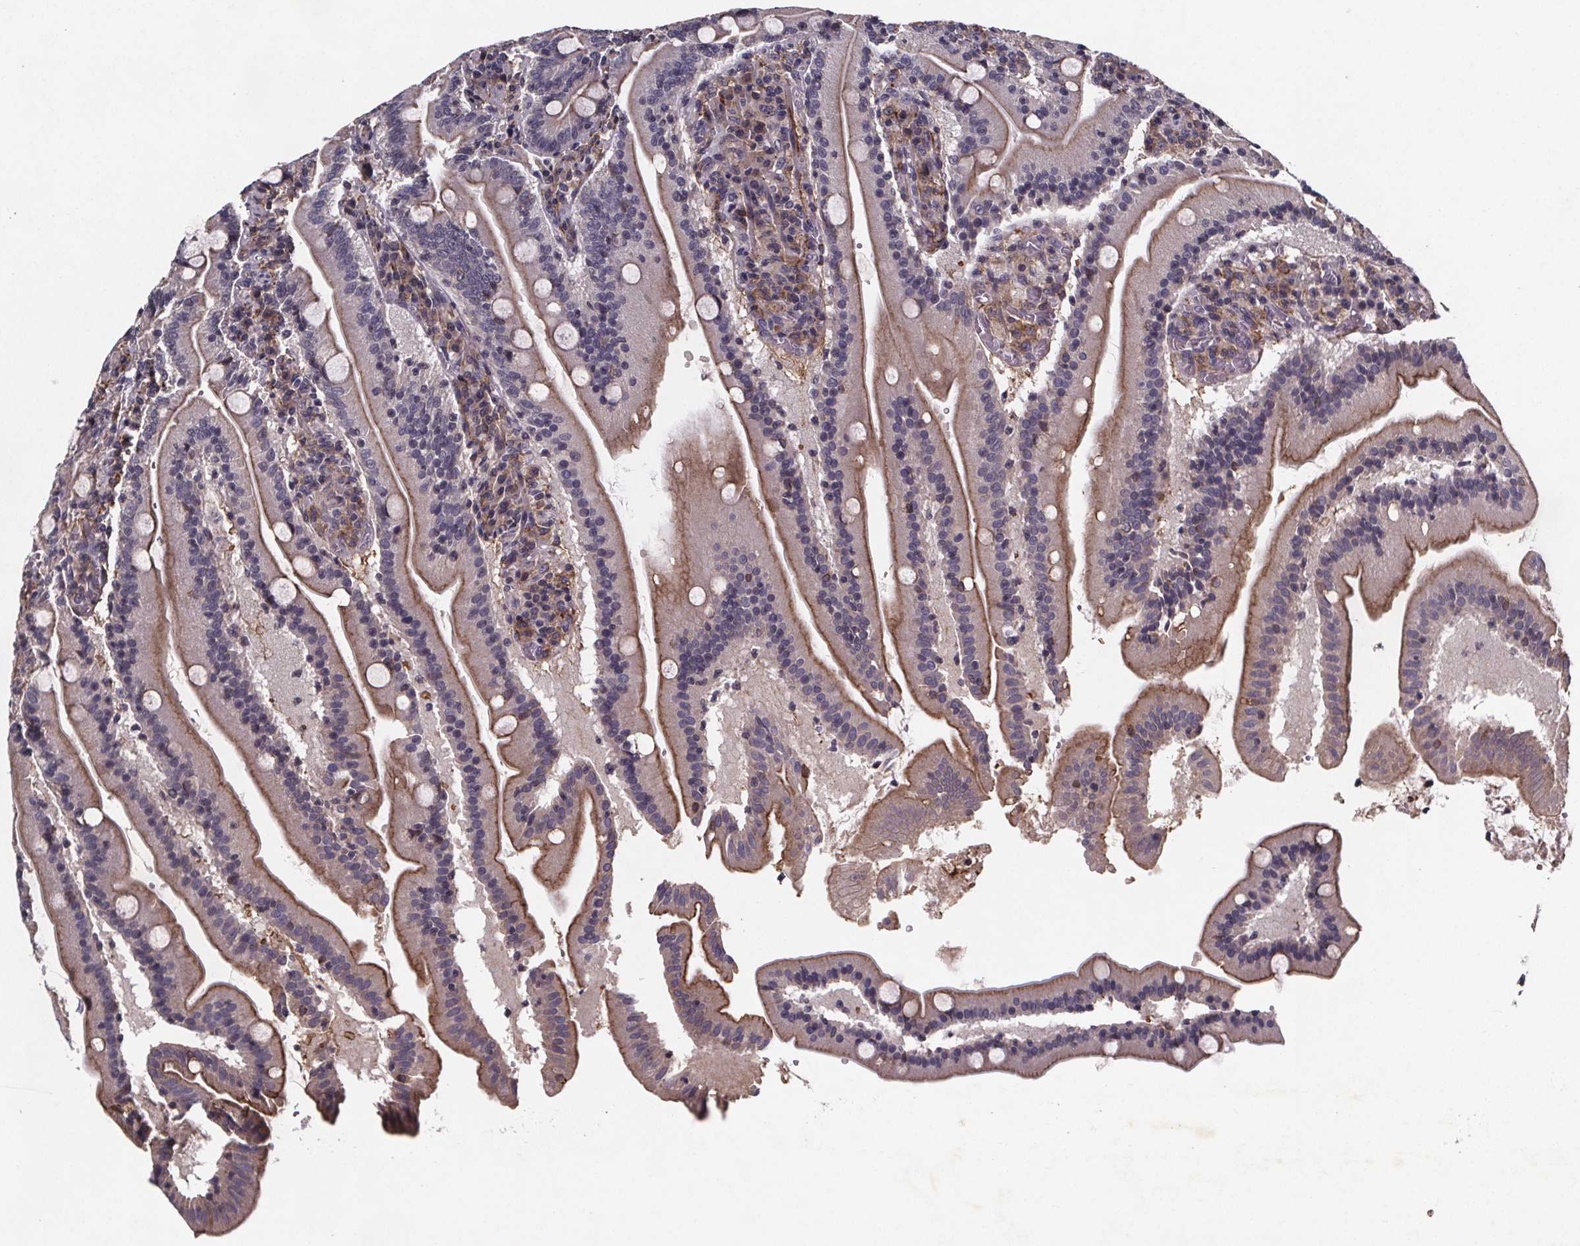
{"staining": {"intensity": "strong", "quantity": "25%-75%", "location": "cytoplasmic/membranous"}, "tissue": "small intestine", "cell_type": "Glandular cells", "image_type": "normal", "snomed": [{"axis": "morphology", "description": "Normal tissue, NOS"}, {"axis": "topography", "description": "Small intestine"}], "caption": "Benign small intestine was stained to show a protein in brown. There is high levels of strong cytoplasmic/membranous expression in about 25%-75% of glandular cells. (DAB IHC, brown staining for protein, blue staining for nuclei).", "gene": "FASTKD3", "patient": {"sex": "male", "age": 37}}